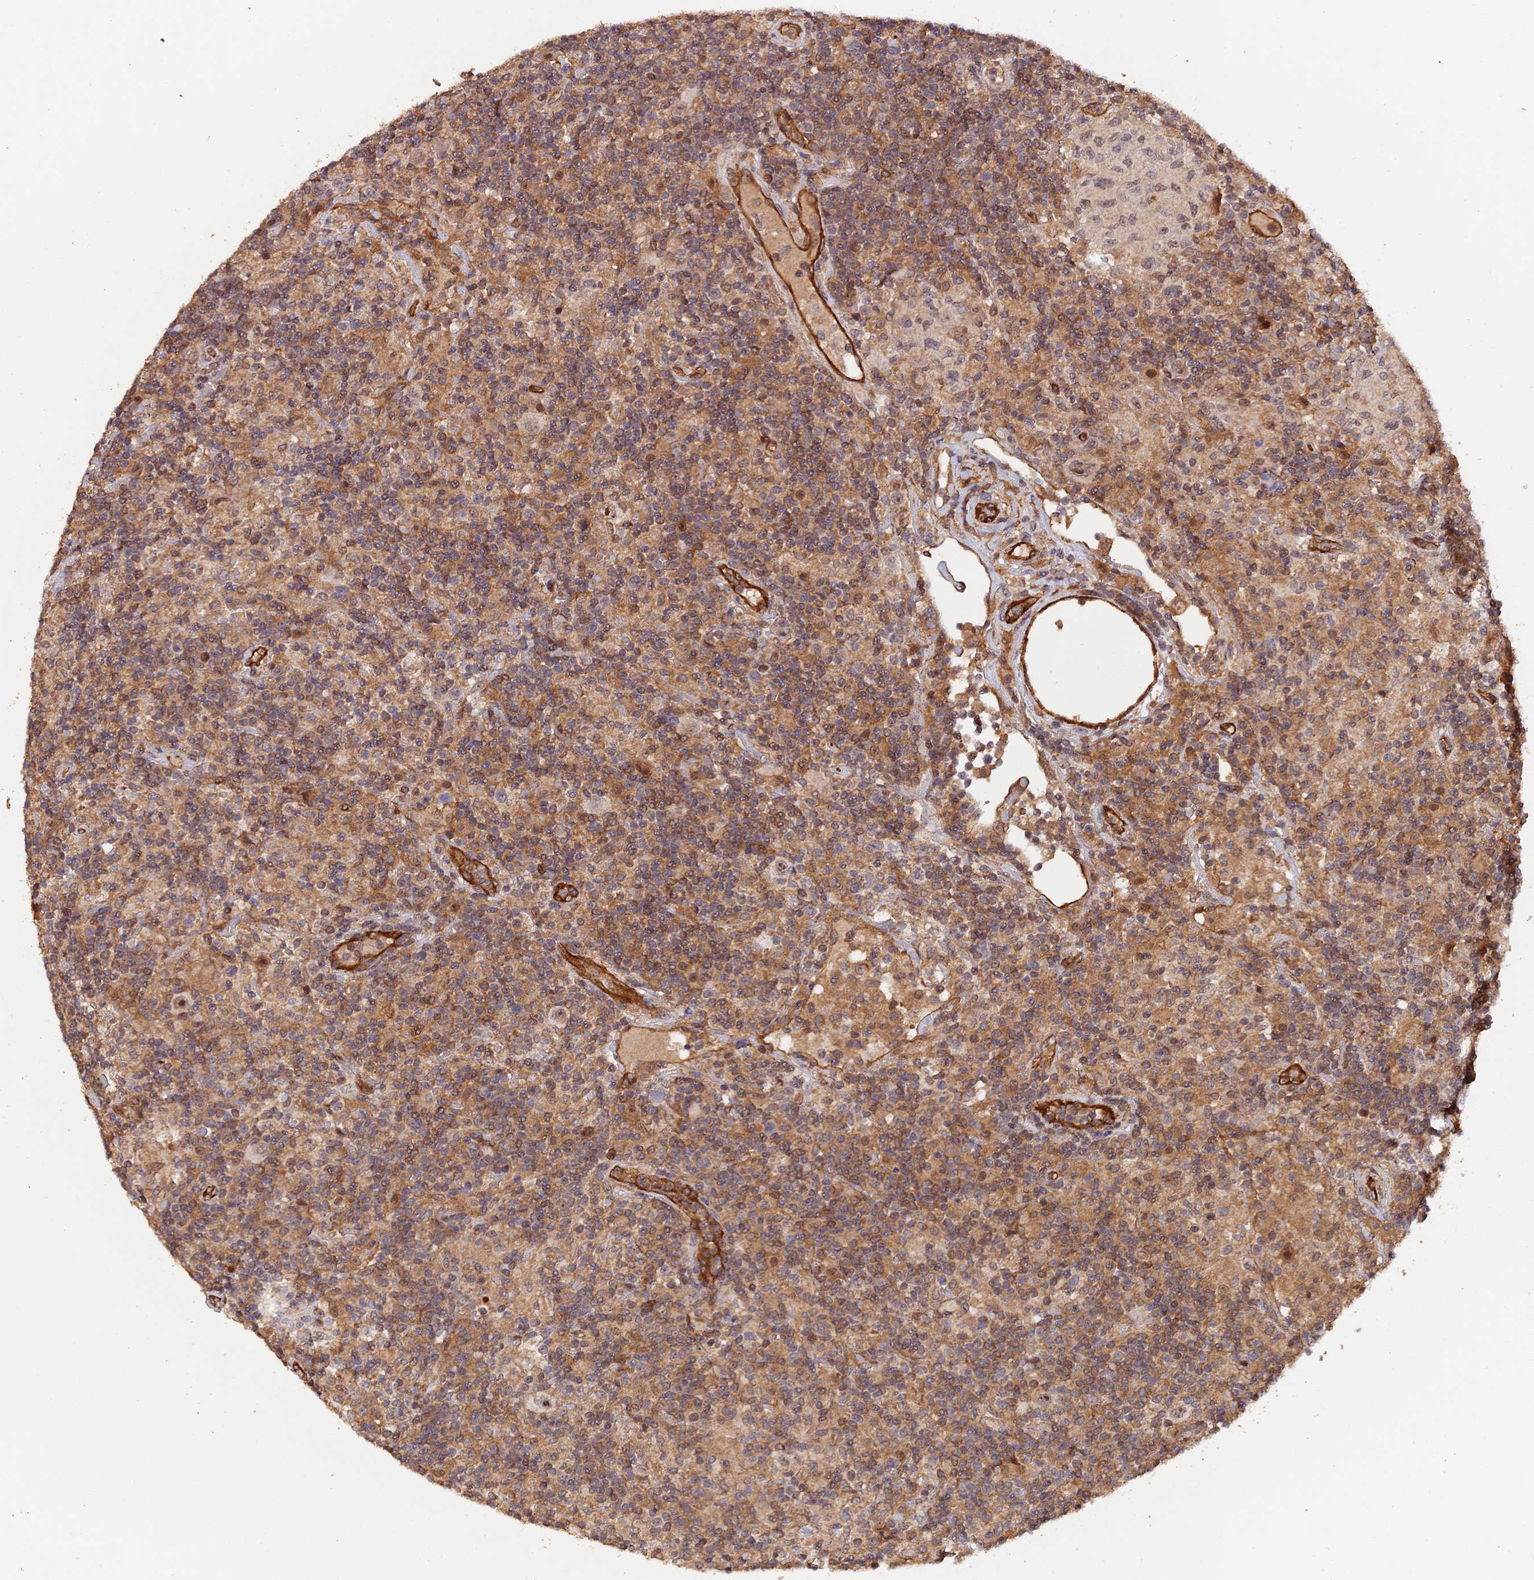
{"staining": {"intensity": "moderate", "quantity": ">75%", "location": "nuclear"}, "tissue": "lymphoma", "cell_type": "Tumor cells", "image_type": "cancer", "snomed": [{"axis": "morphology", "description": "Hodgkin's disease, NOS"}, {"axis": "topography", "description": "Lymph node"}], "caption": "Immunohistochemistry histopathology image of Hodgkin's disease stained for a protein (brown), which demonstrates medium levels of moderate nuclear expression in about >75% of tumor cells.", "gene": "RALGAPA2", "patient": {"sex": "male", "age": 70}}